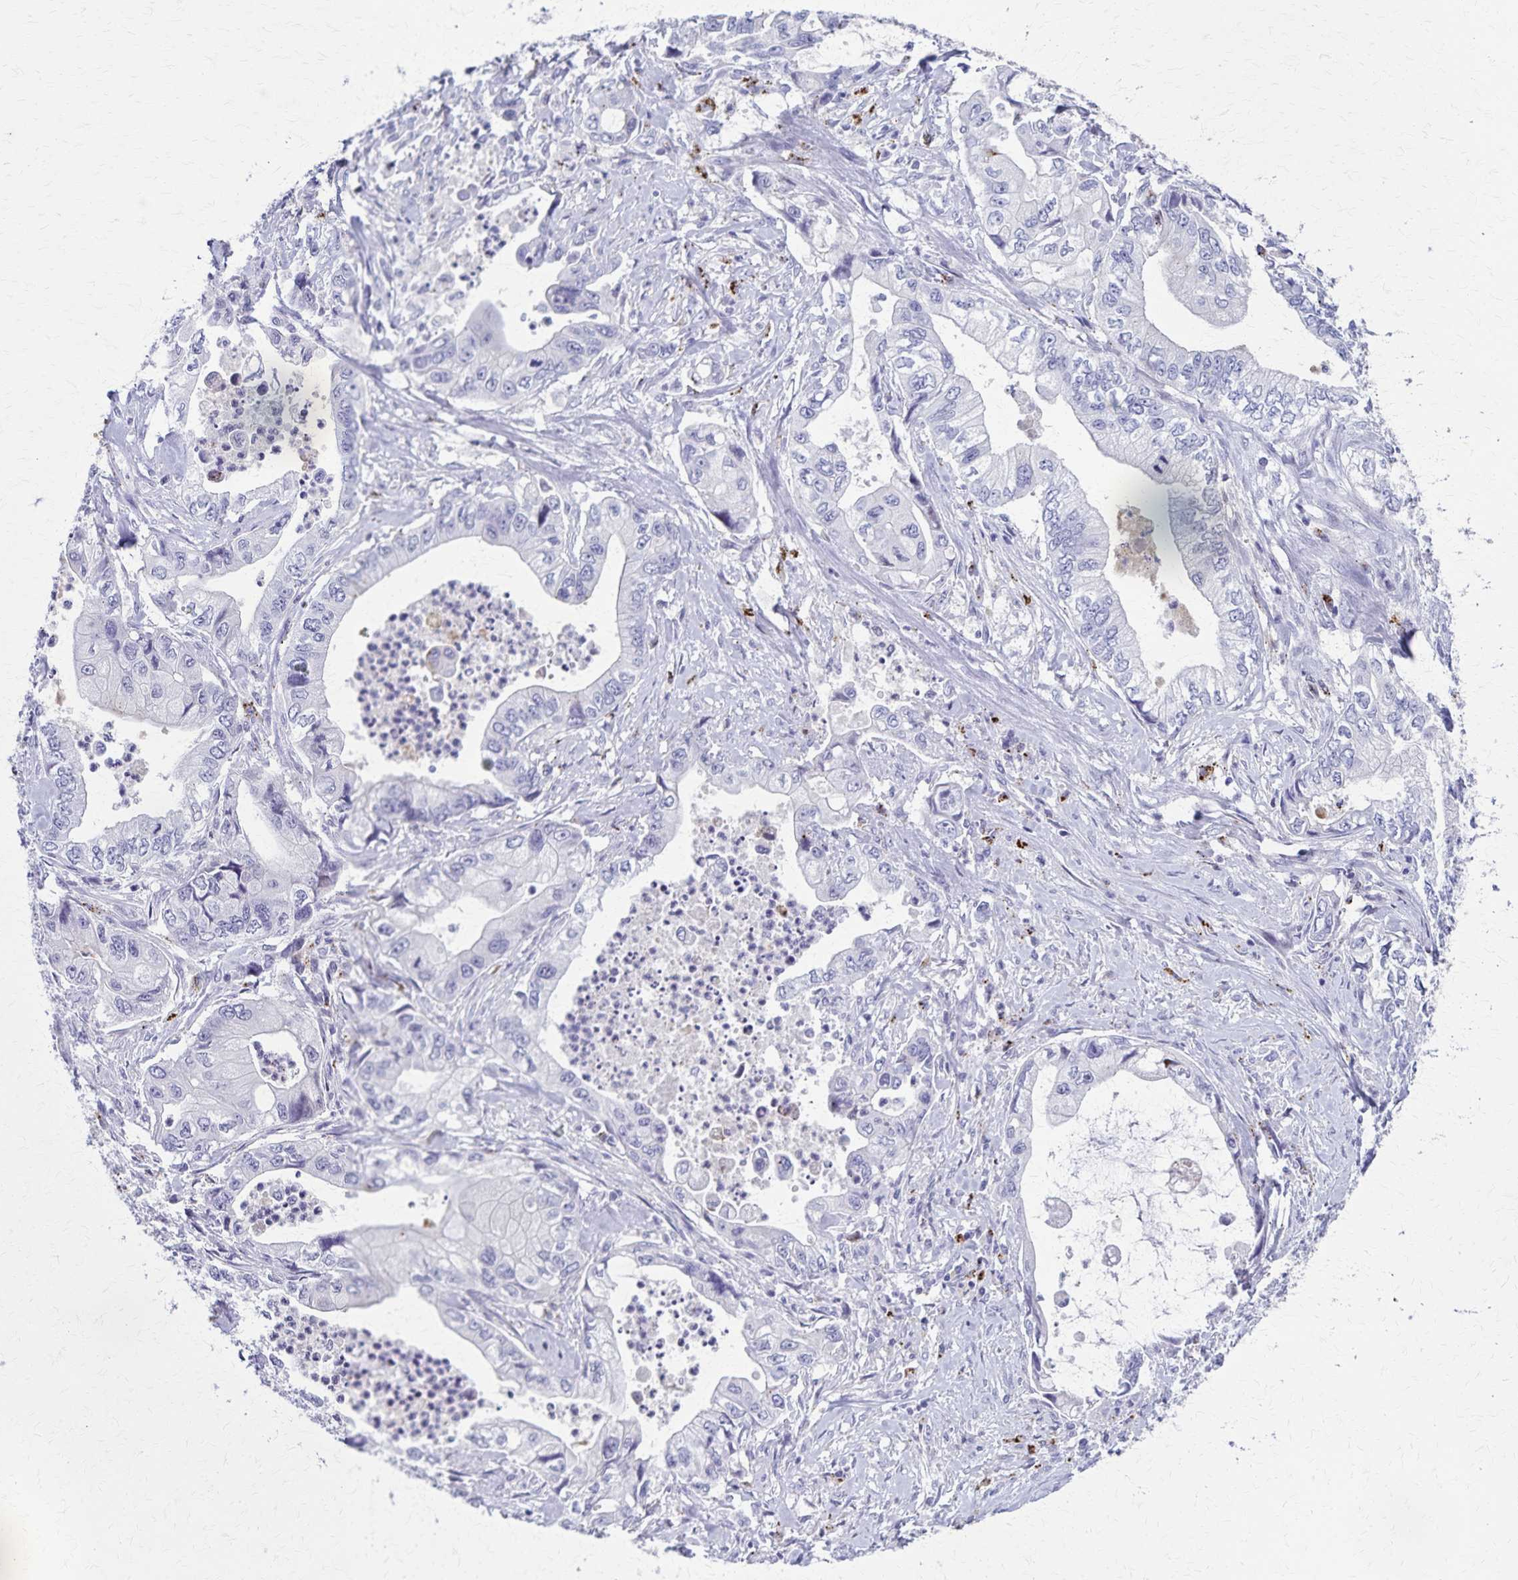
{"staining": {"intensity": "negative", "quantity": "none", "location": "none"}, "tissue": "stomach cancer", "cell_type": "Tumor cells", "image_type": "cancer", "snomed": [{"axis": "morphology", "description": "Adenocarcinoma, NOS"}, {"axis": "topography", "description": "Pancreas"}, {"axis": "topography", "description": "Stomach, upper"}], "caption": "Tumor cells are negative for brown protein staining in adenocarcinoma (stomach).", "gene": "TMEM60", "patient": {"sex": "male", "age": 77}}